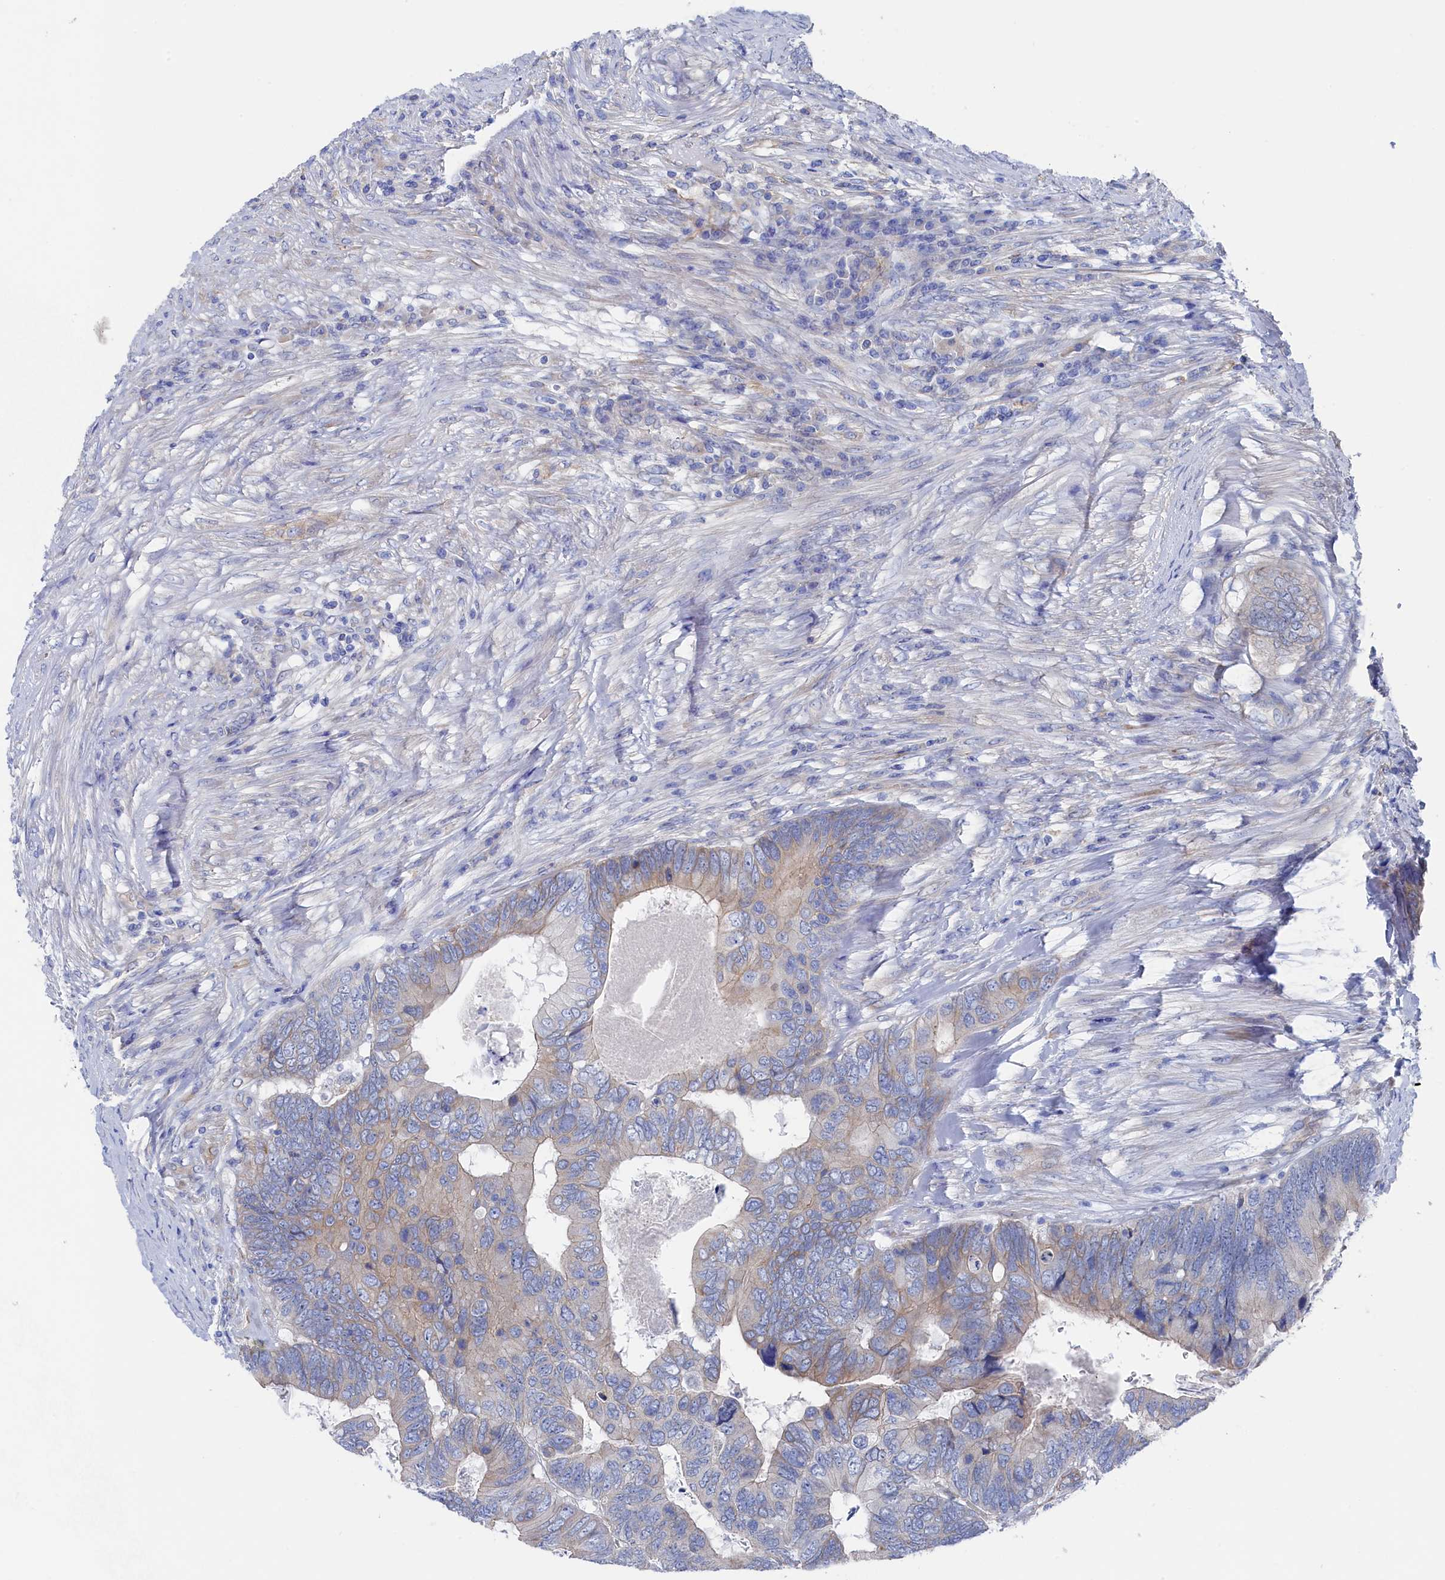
{"staining": {"intensity": "weak", "quantity": "25%-75%", "location": "cytoplasmic/membranous"}, "tissue": "colorectal cancer", "cell_type": "Tumor cells", "image_type": "cancer", "snomed": [{"axis": "morphology", "description": "Adenocarcinoma, NOS"}, {"axis": "topography", "description": "Colon"}], "caption": "Weak cytoplasmic/membranous protein positivity is seen in approximately 25%-75% of tumor cells in colorectal adenocarcinoma. Immunohistochemistry stains the protein of interest in brown and the nuclei are stained blue.", "gene": "TMOD2", "patient": {"sex": "female", "age": 67}}